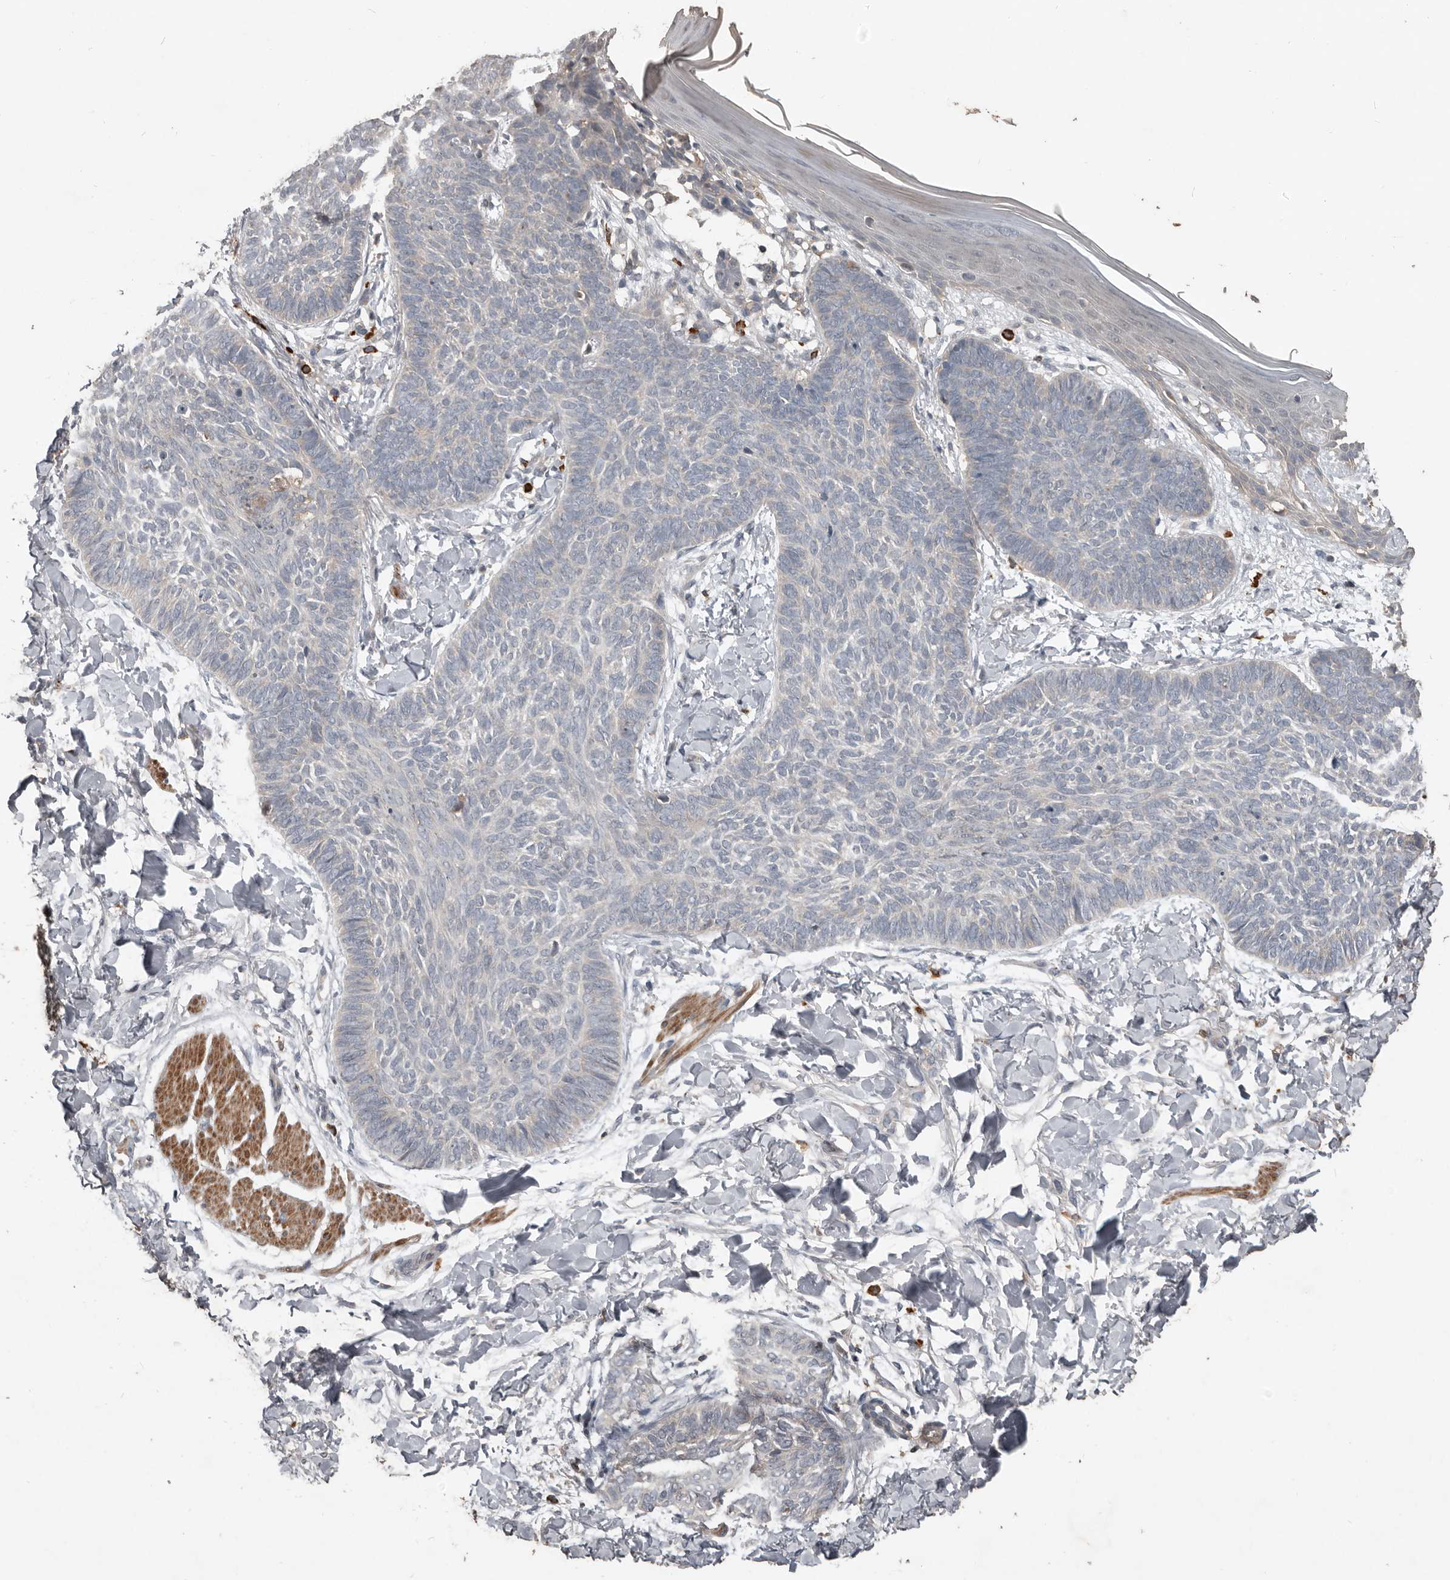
{"staining": {"intensity": "negative", "quantity": "none", "location": "none"}, "tissue": "skin cancer", "cell_type": "Tumor cells", "image_type": "cancer", "snomed": [{"axis": "morphology", "description": "Normal tissue, NOS"}, {"axis": "morphology", "description": "Basal cell carcinoma"}, {"axis": "topography", "description": "Skin"}], "caption": "Tumor cells are negative for protein expression in human skin basal cell carcinoma.", "gene": "BAMBI", "patient": {"sex": "male", "age": 50}}